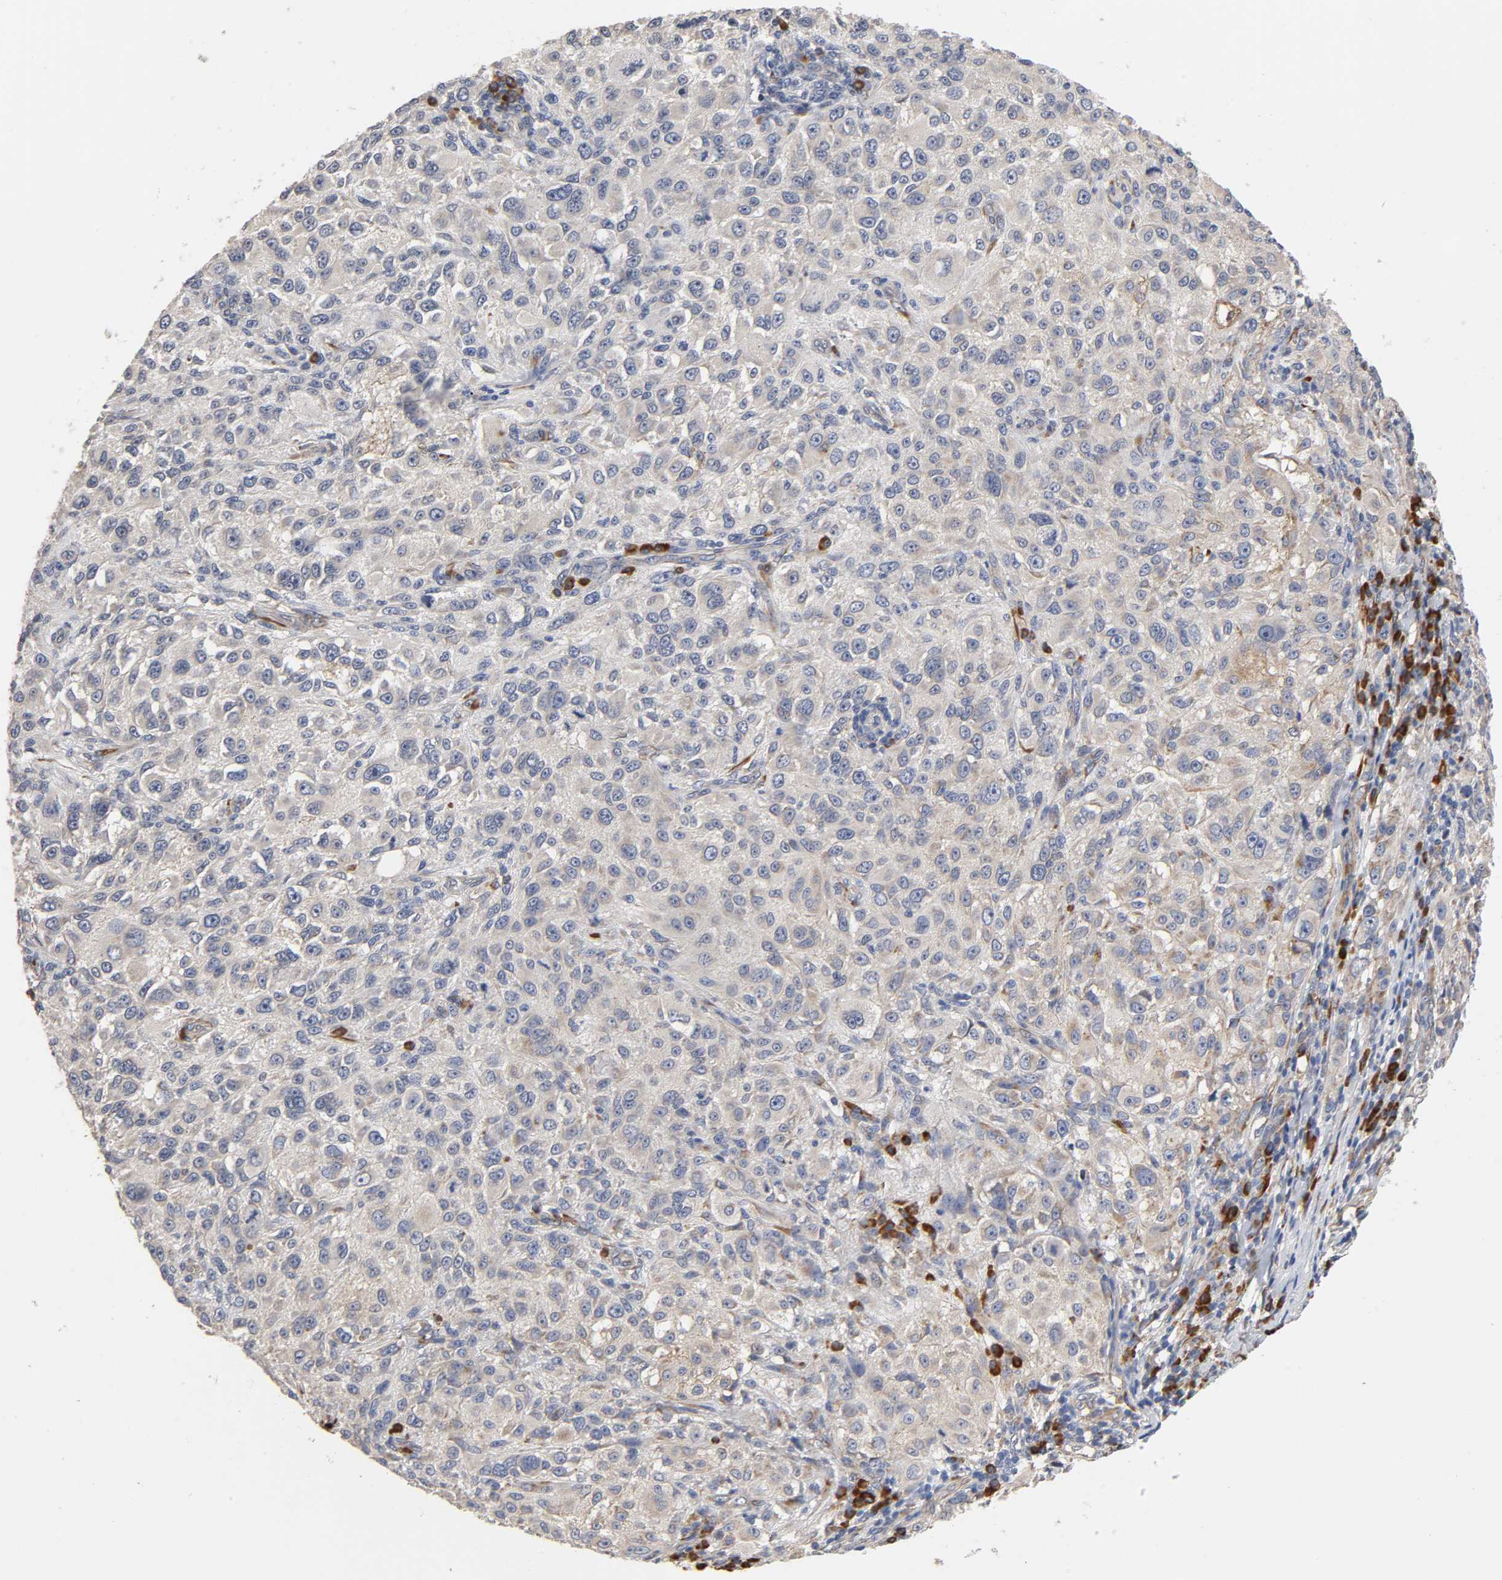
{"staining": {"intensity": "negative", "quantity": "none", "location": "none"}, "tissue": "melanoma", "cell_type": "Tumor cells", "image_type": "cancer", "snomed": [{"axis": "morphology", "description": "Necrosis, NOS"}, {"axis": "morphology", "description": "Malignant melanoma, NOS"}, {"axis": "topography", "description": "Skin"}], "caption": "Melanoma was stained to show a protein in brown. There is no significant staining in tumor cells.", "gene": "HDLBP", "patient": {"sex": "female", "age": 87}}